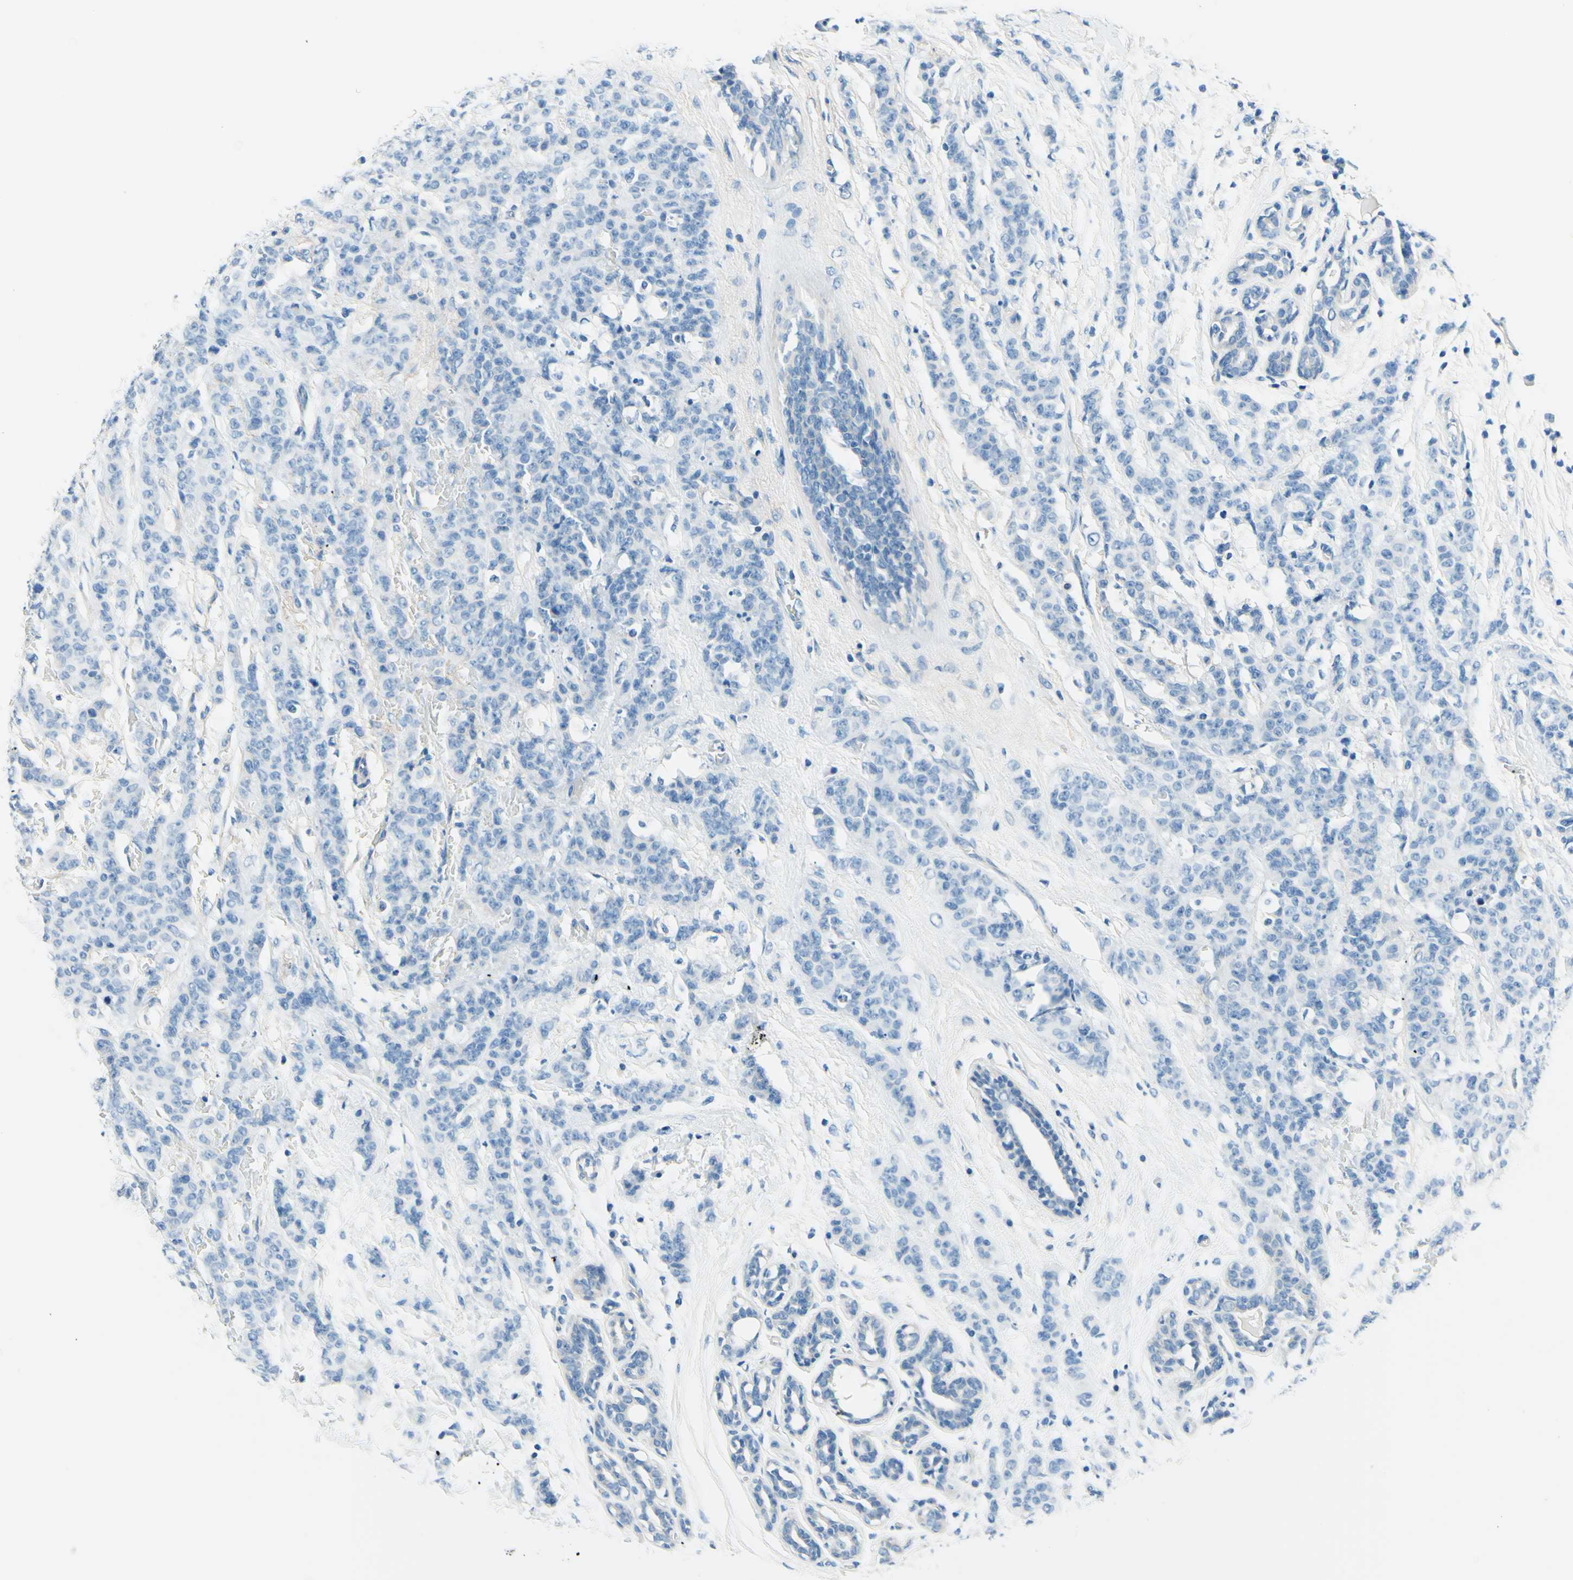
{"staining": {"intensity": "negative", "quantity": "none", "location": "none"}, "tissue": "breast cancer", "cell_type": "Tumor cells", "image_type": "cancer", "snomed": [{"axis": "morphology", "description": "Normal tissue, NOS"}, {"axis": "morphology", "description": "Duct carcinoma"}, {"axis": "topography", "description": "Breast"}], "caption": "Immunohistochemistry (IHC) image of neoplastic tissue: human breast cancer (infiltrating ductal carcinoma) stained with DAB (3,3'-diaminobenzidine) shows no significant protein positivity in tumor cells.", "gene": "PASD1", "patient": {"sex": "female", "age": 40}}